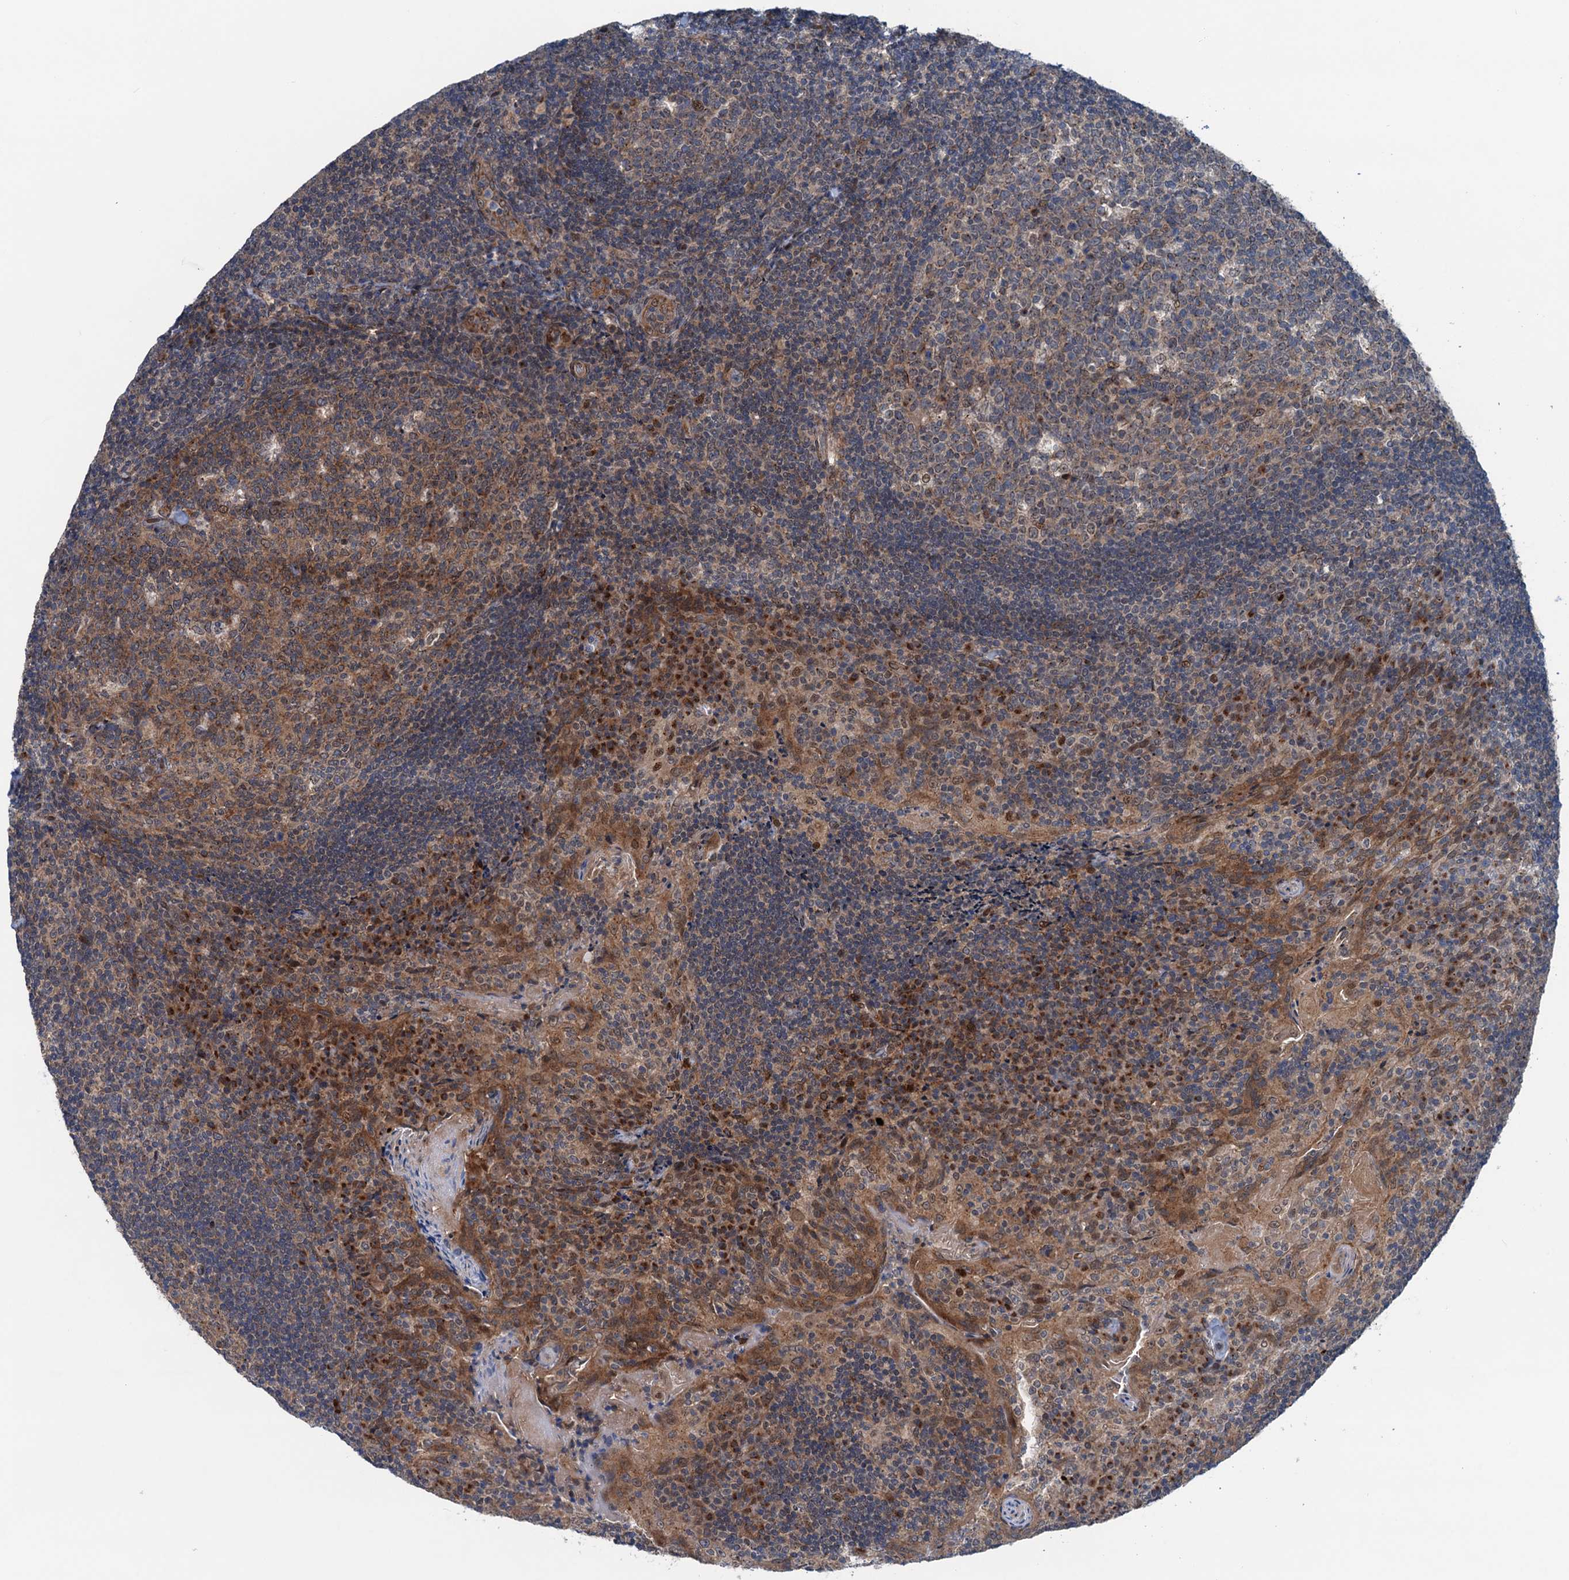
{"staining": {"intensity": "moderate", "quantity": "25%-75%", "location": "cytoplasmic/membranous,nuclear"}, "tissue": "tonsil", "cell_type": "Germinal center cells", "image_type": "normal", "snomed": [{"axis": "morphology", "description": "Normal tissue, NOS"}, {"axis": "topography", "description": "Tonsil"}], "caption": "Germinal center cells display medium levels of moderate cytoplasmic/membranous,nuclear positivity in about 25%-75% of cells in benign tonsil.", "gene": "DYNC2I2", "patient": {"sex": "male", "age": 17}}